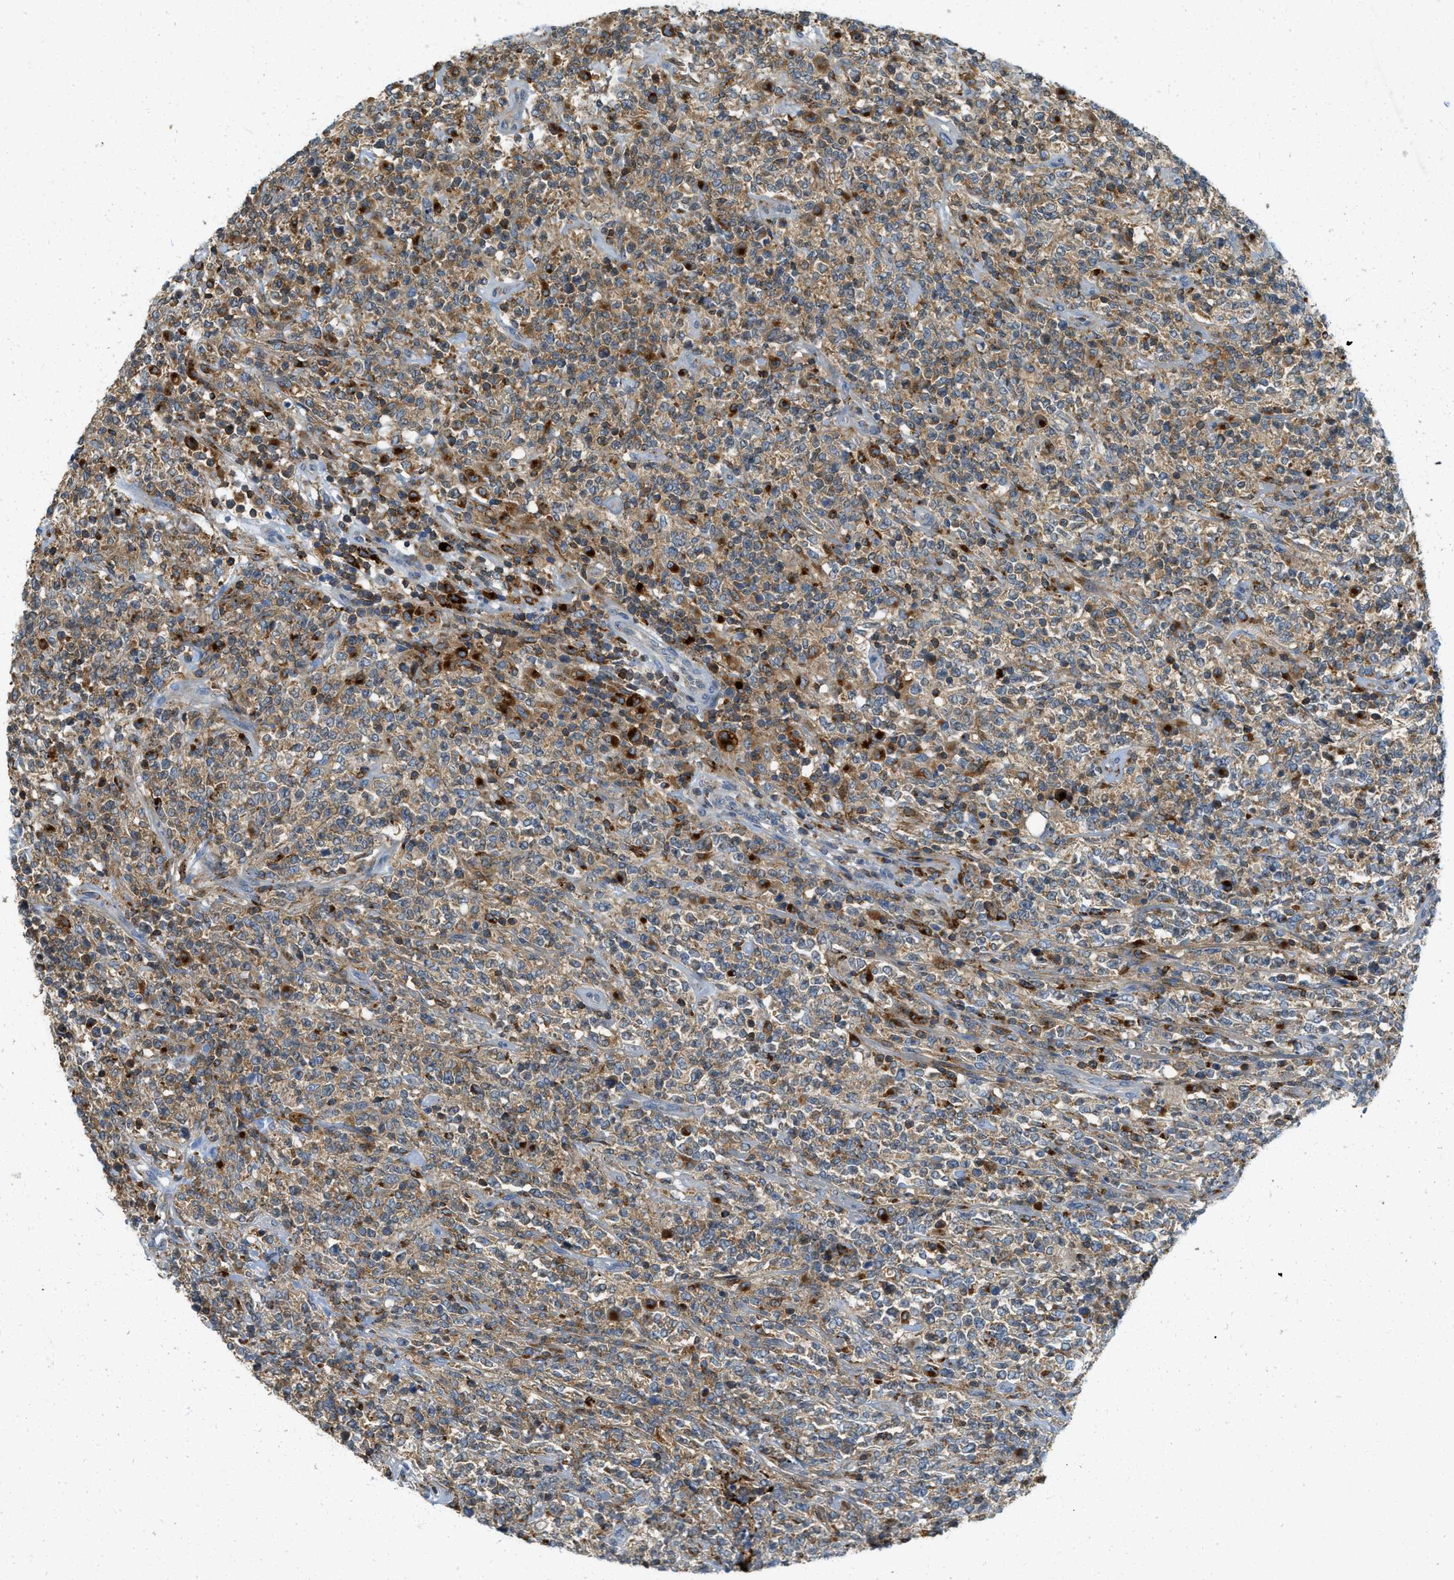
{"staining": {"intensity": "moderate", "quantity": "25%-75%", "location": "cytoplasmic/membranous"}, "tissue": "lymphoma", "cell_type": "Tumor cells", "image_type": "cancer", "snomed": [{"axis": "morphology", "description": "Malignant lymphoma, non-Hodgkin's type, High grade"}, {"axis": "topography", "description": "Soft tissue"}], "caption": "Lymphoma was stained to show a protein in brown. There is medium levels of moderate cytoplasmic/membranous positivity in about 25%-75% of tumor cells. The staining was performed using DAB (3,3'-diaminobenzidine) to visualize the protein expression in brown, while the nuclei were stained in blue with hematoxylin (Magnification: 20x).", "gene": "PLBD2", "patient": {"sex": "male", "age": 18}}